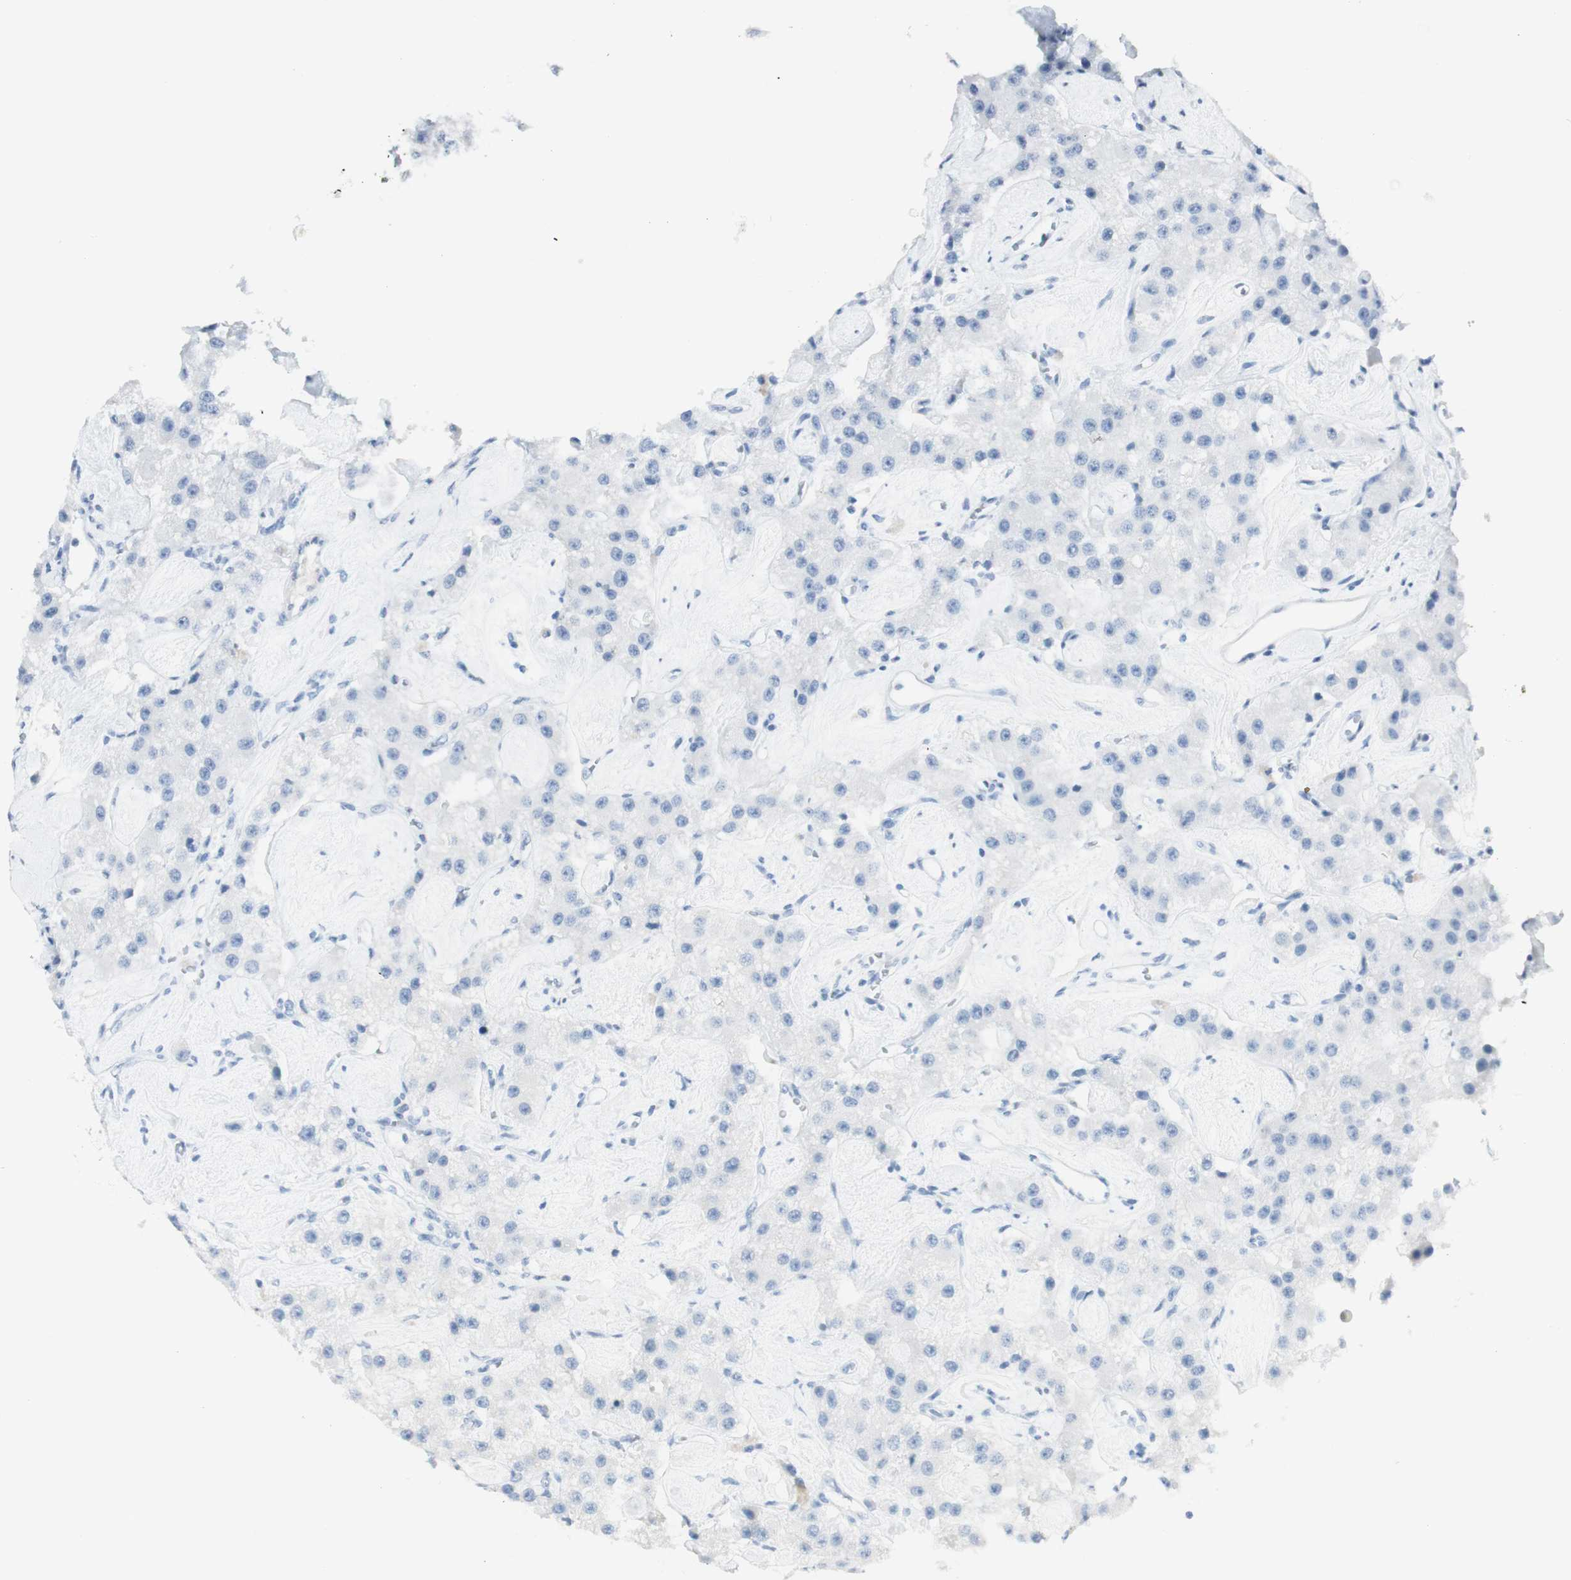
{"staining": {"intensity": "negative", "quantity": "none", "location": "none"}, "tissue": "carcinoid", "cell_type": "Tumor cells", "image_type": "cancer", "snomed": [{"axis": "morphology", "description": "Carcinoid, malignant, NOS"}, {"axis": "topography", "description": "Pancreas"}], "caption": "Immunohistochemistry (IHC) photomicrograph of human carcinoid (malignant) stained for a protein (brown), which displays no expression in tumor cells.", "gene": "NAPSA", "patient": {"sex": "male", "age": 41}}